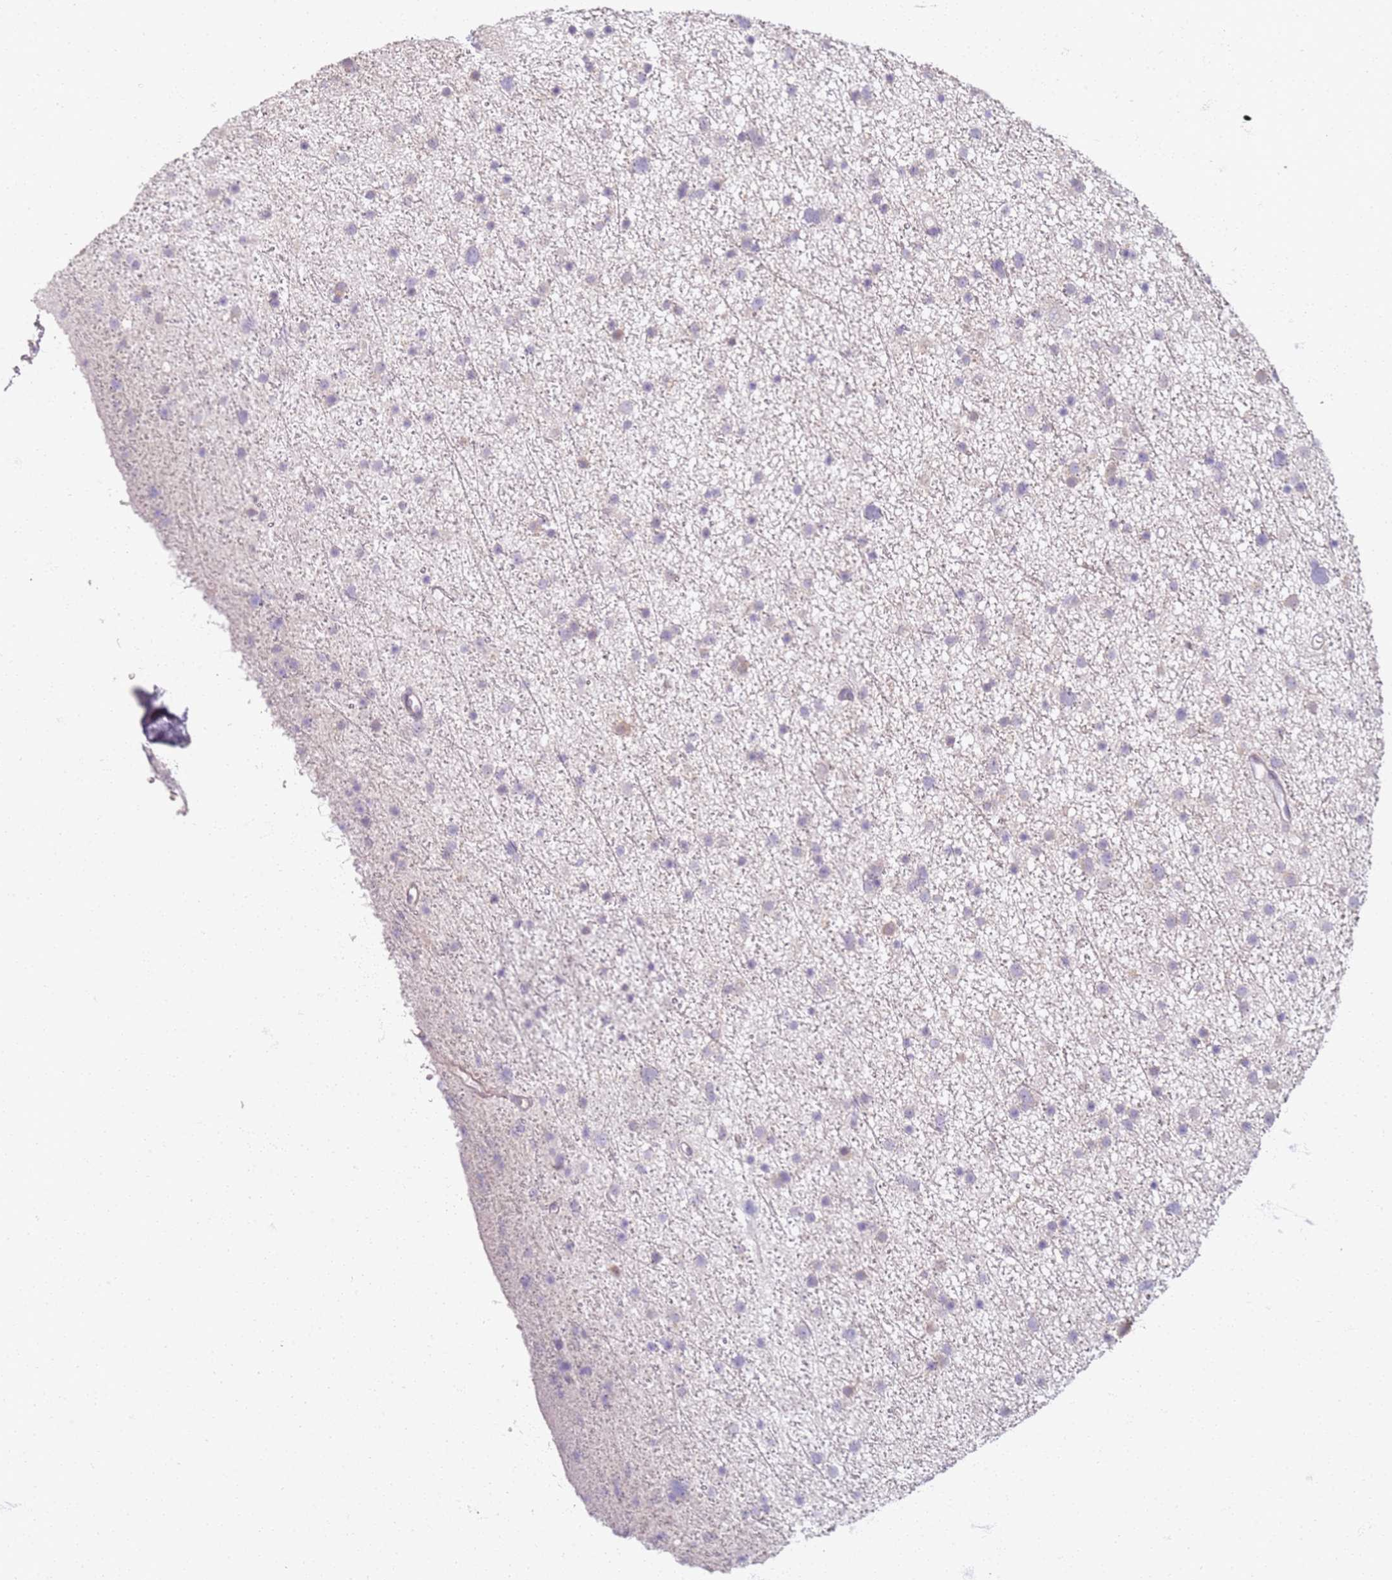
{"staining": {"intensity": "negative", "quantity": "none", "location": "none"}, "tissue": "glioma", "cell_type": "Tumor cells", "image_type": "cancer", "snomed": [{"axis": "morphology", "description": "Glioma, malignant, Low grade"}, {"axis": "topography", "description": "Cerebral cortex"}], "caption": "Protein analysis of glioma exhibits no significant staining in tumor cells.", "gene": "CD40LG", "patient": {"sex": "female", "age": 39}}